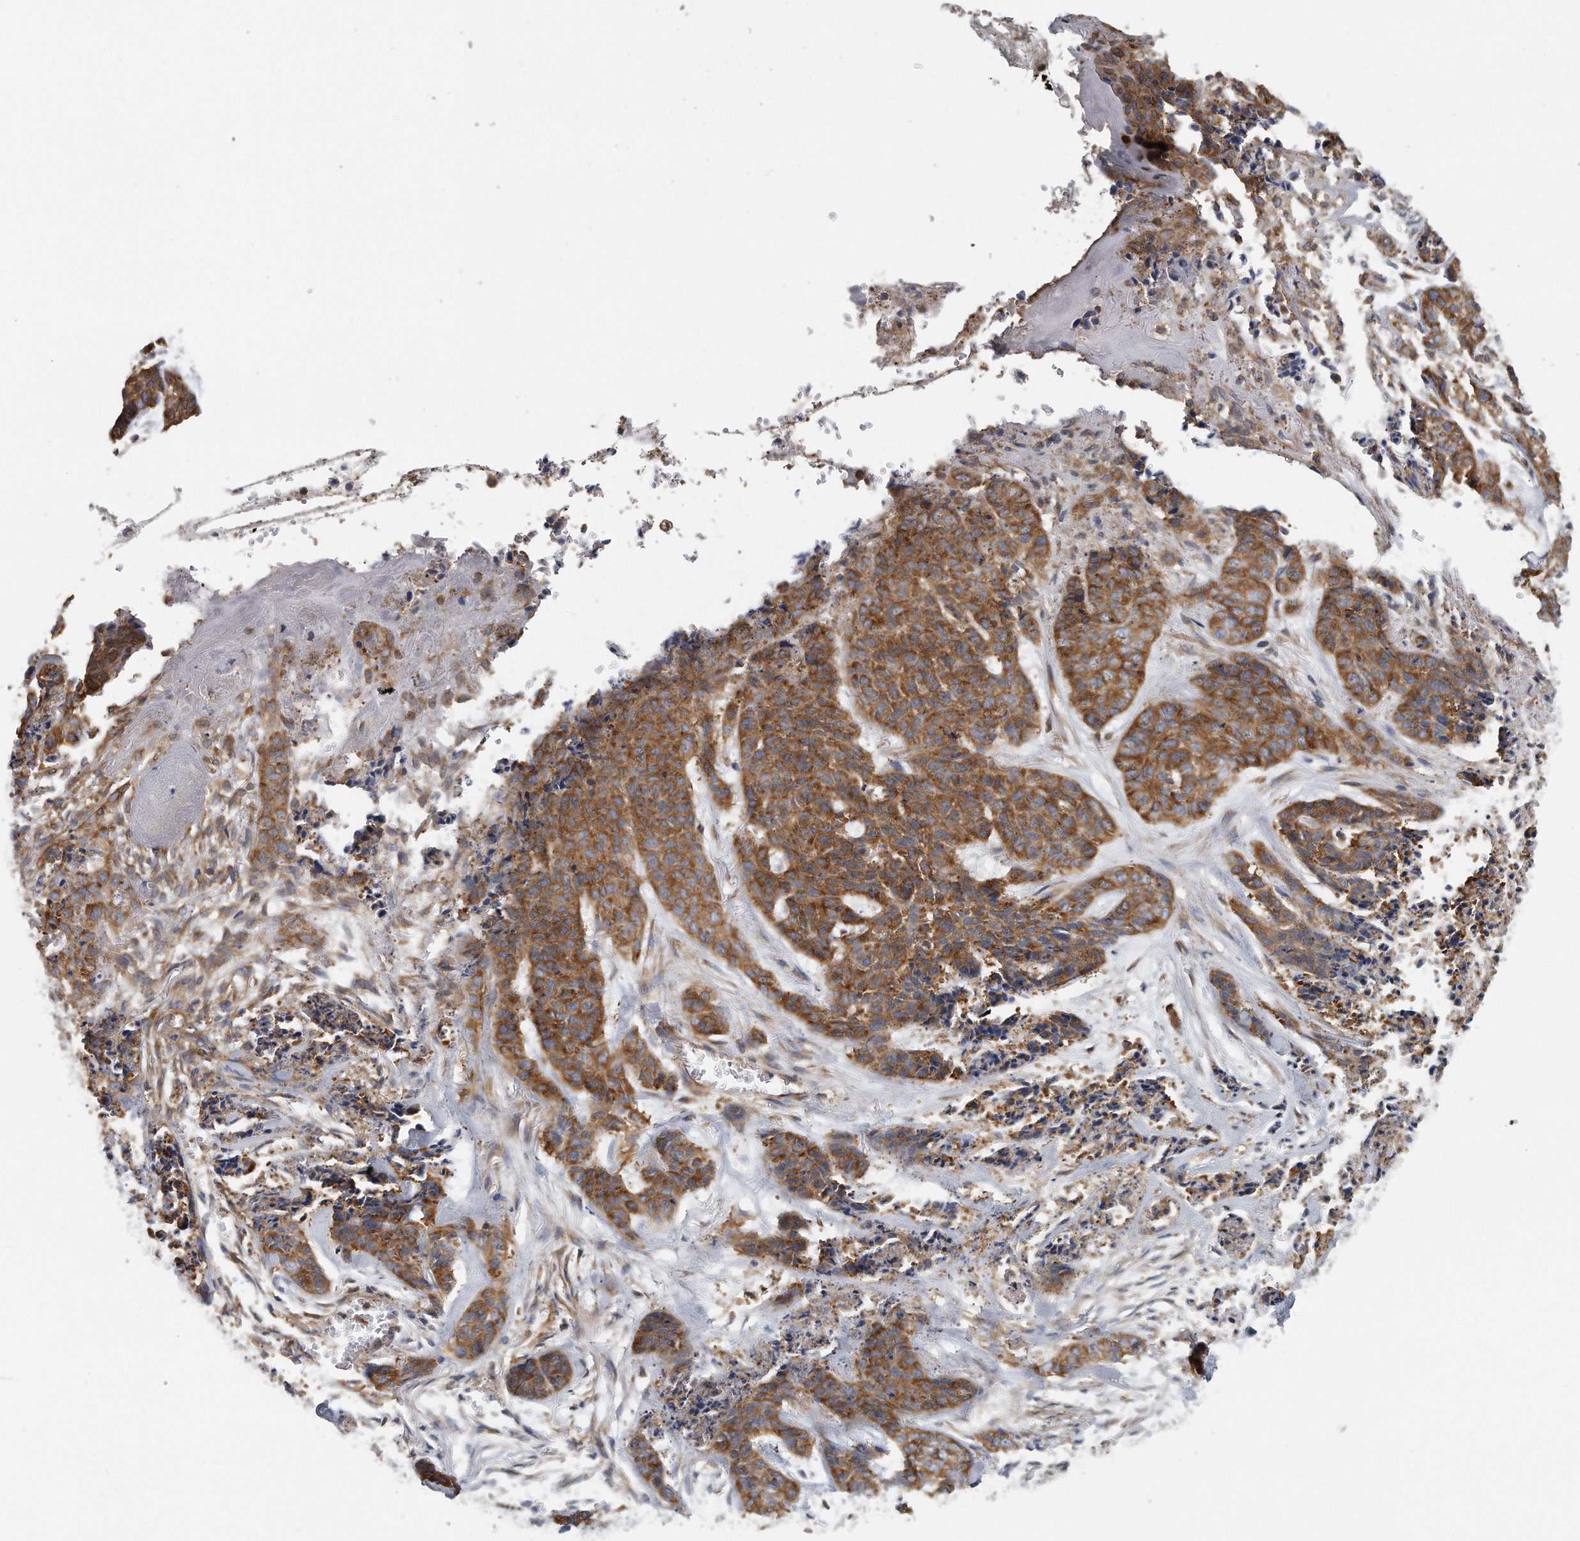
{"staining": {"intensity": "strong", "quantity": ">75%", "location": "cytoplasmic/membranous"}, "tissue": "skin cancer", "cell_type": "Tumor cells", "image_type": "cancer", "snomed": [{"axis": "morphology", "description": "Basal cell carcinoma"}, {"axis": "topography", "description": "Skin"}], "caption": "Tumor cells show high levels of strong cytoplasmic/membranous staining in about >75% of cells in human basal cell carcinoma (skin).", "gene": "EIF3I", "patient": {"sex": "female", "age": 64}}